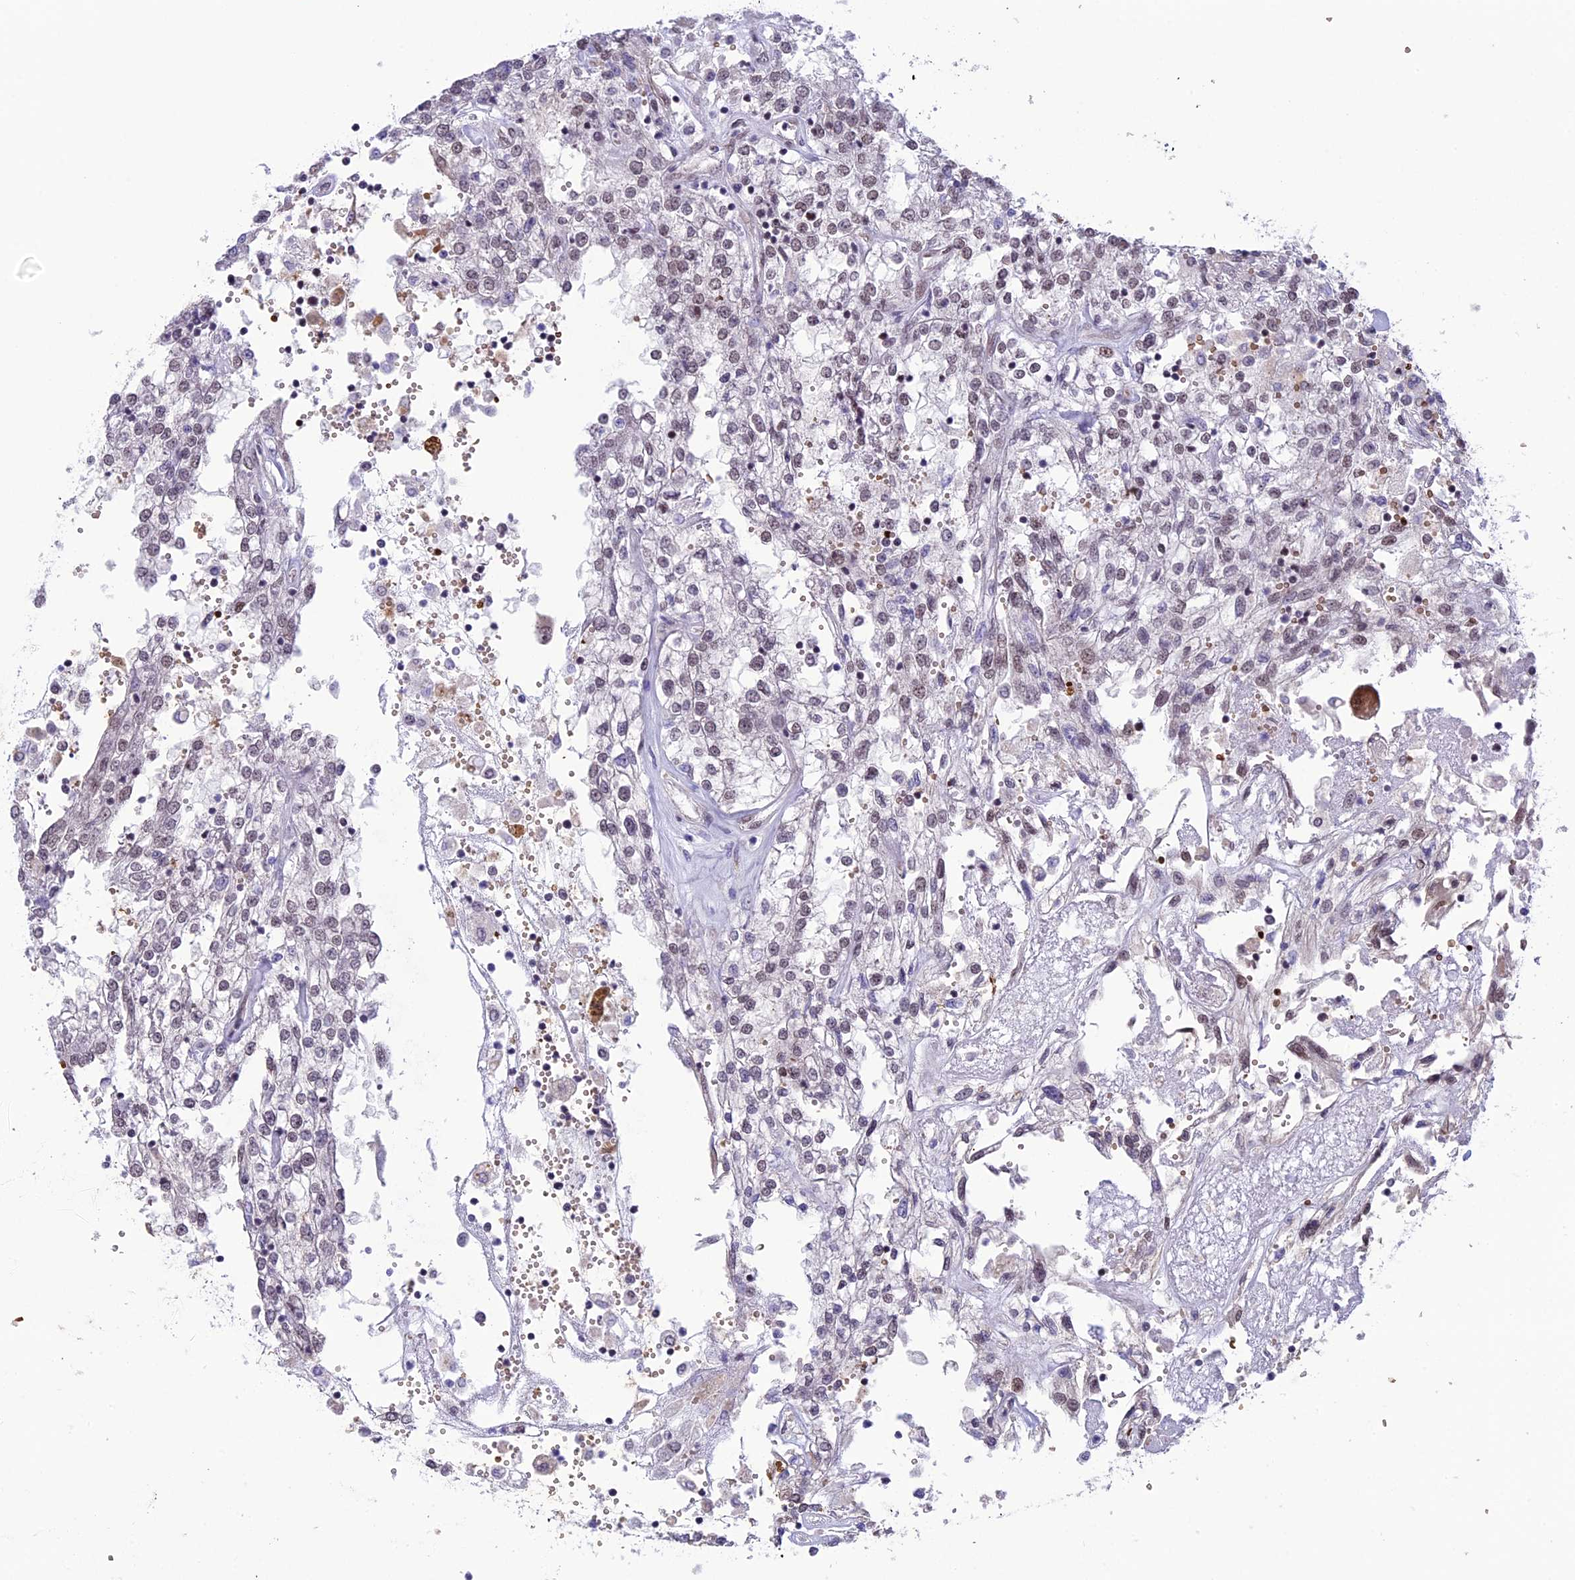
{"staining": {"intensity": "moderate", "quantity": "25%-75%", "location": "nuclear"}, "tissue": "renal cancer", "cell_type": "Tumor cells", "image_type": "cancer", "snomed": [{"axis": "morphology", "description": "Adenocarcinoma, NOS"}, {"axis": "topography", "description": "Kidney"}], "caption": "Moderate nuclear protein expression is present in about 25%-75% of tumor cells in adenocarcinoma (renal). (DAB (3,3'-diaminobenzidine) IHC, brown staining for protein, blue staining for nuclei).", "gene": "MPHOSPH8", "patient": {"sex": "female", "age": 52}}